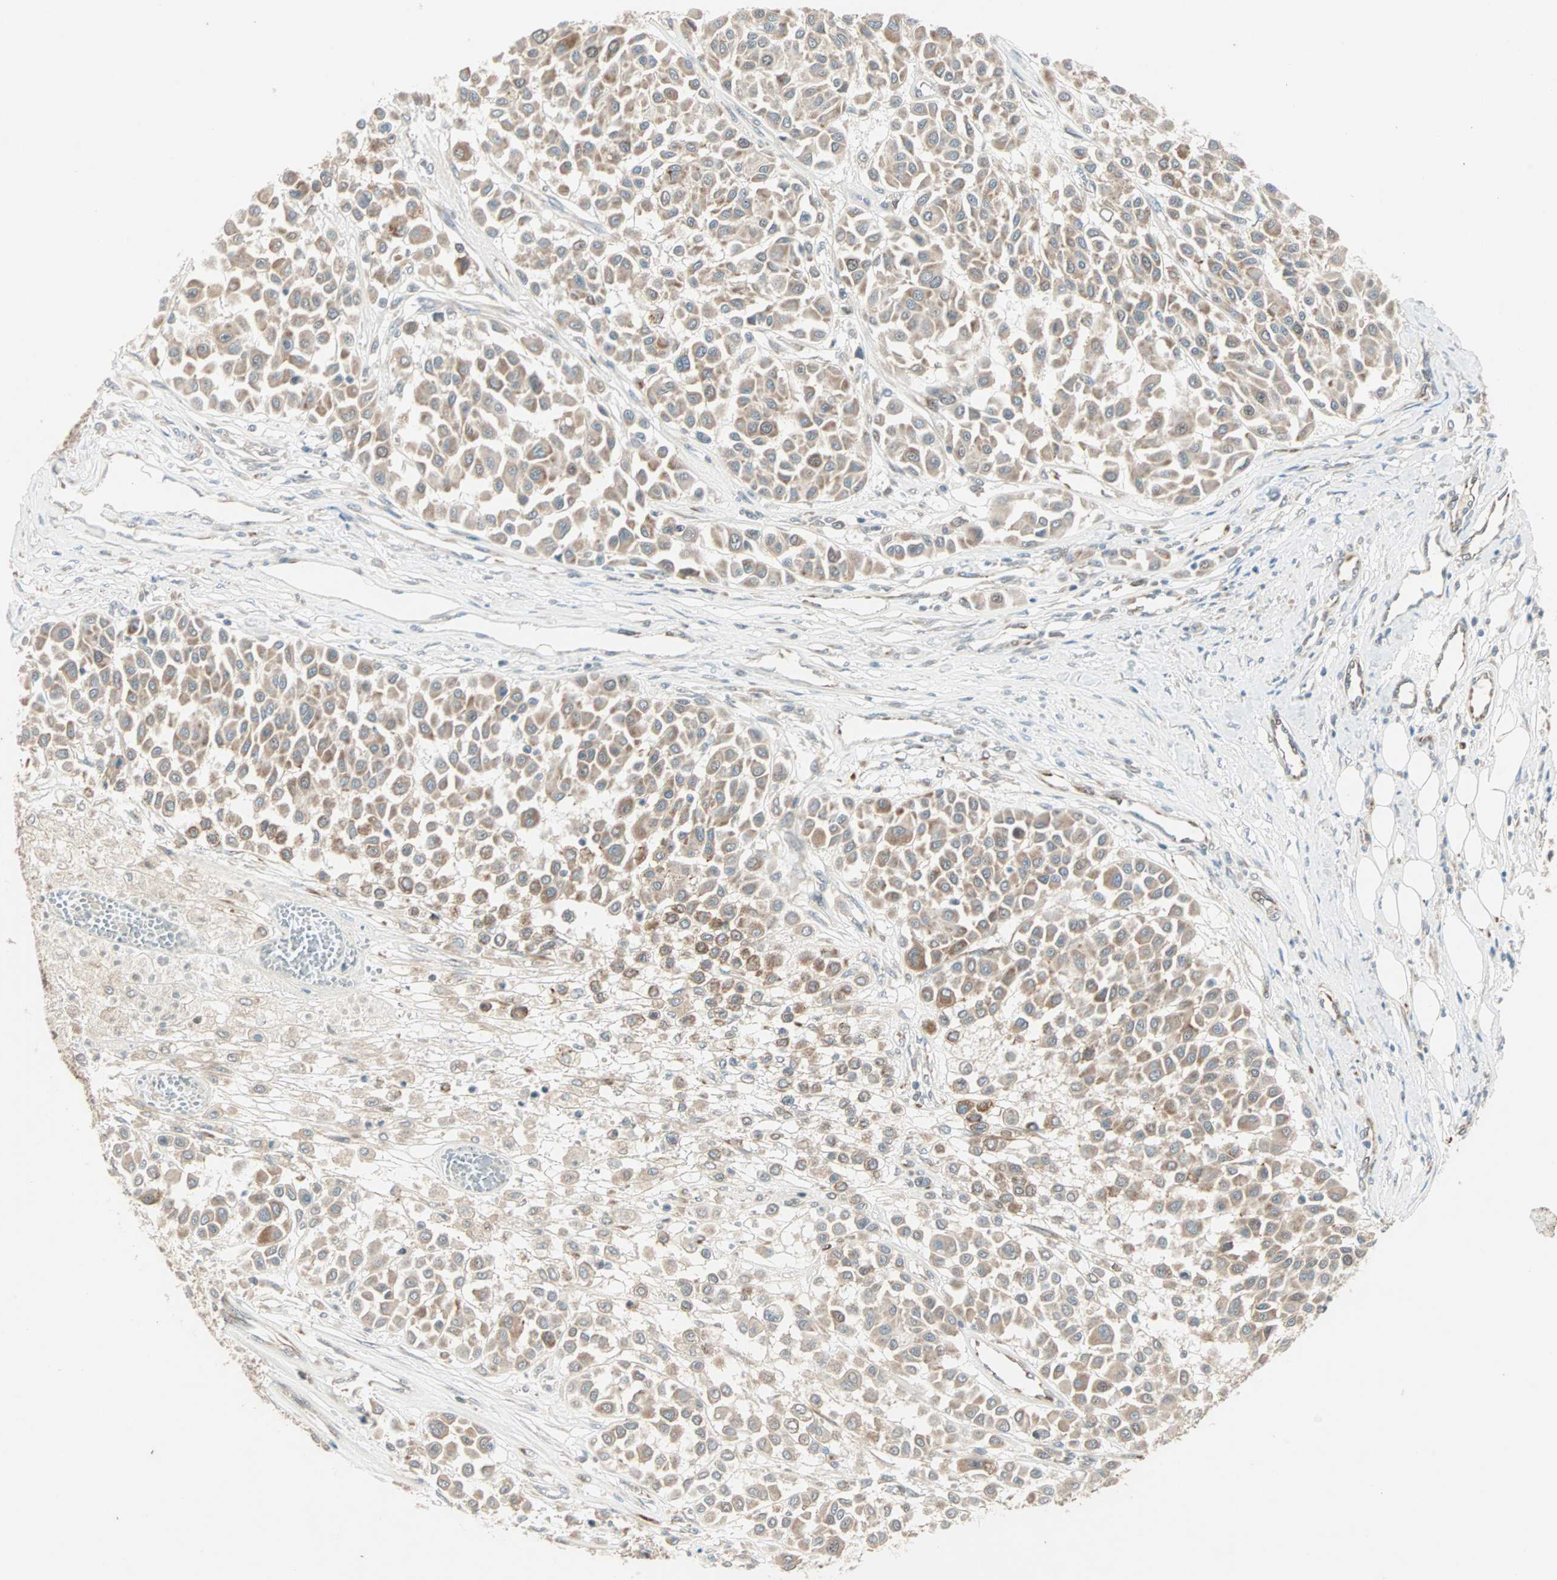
{"staining": {"intensity": "moderate", "quantity": ">75%", "location": "cytoplasmic/membranous"}, "tissue": "melanoma", "cell_type": "Tumor cells", "image_type": "cancer", "snomed": [{"axis": "morphology", "description": "Malignant melanoma, Metastatic site"}, {"axis": "topography", "description": "Soft tissue"}], "caption": "Immunohistochemistry (IHC) micrograph of neoplastic tissue: malignant melanoma (metastatic site) stained using immunohistochemistry exhibits medium levels of moderate protein expression localized specifically in the cytoplasmic/membranous of tumor cells, appearing as a cytoplasmic/membranous brown color.", "gene": "ZNF37A", "patient": {"sex": "male", "age": 41}}